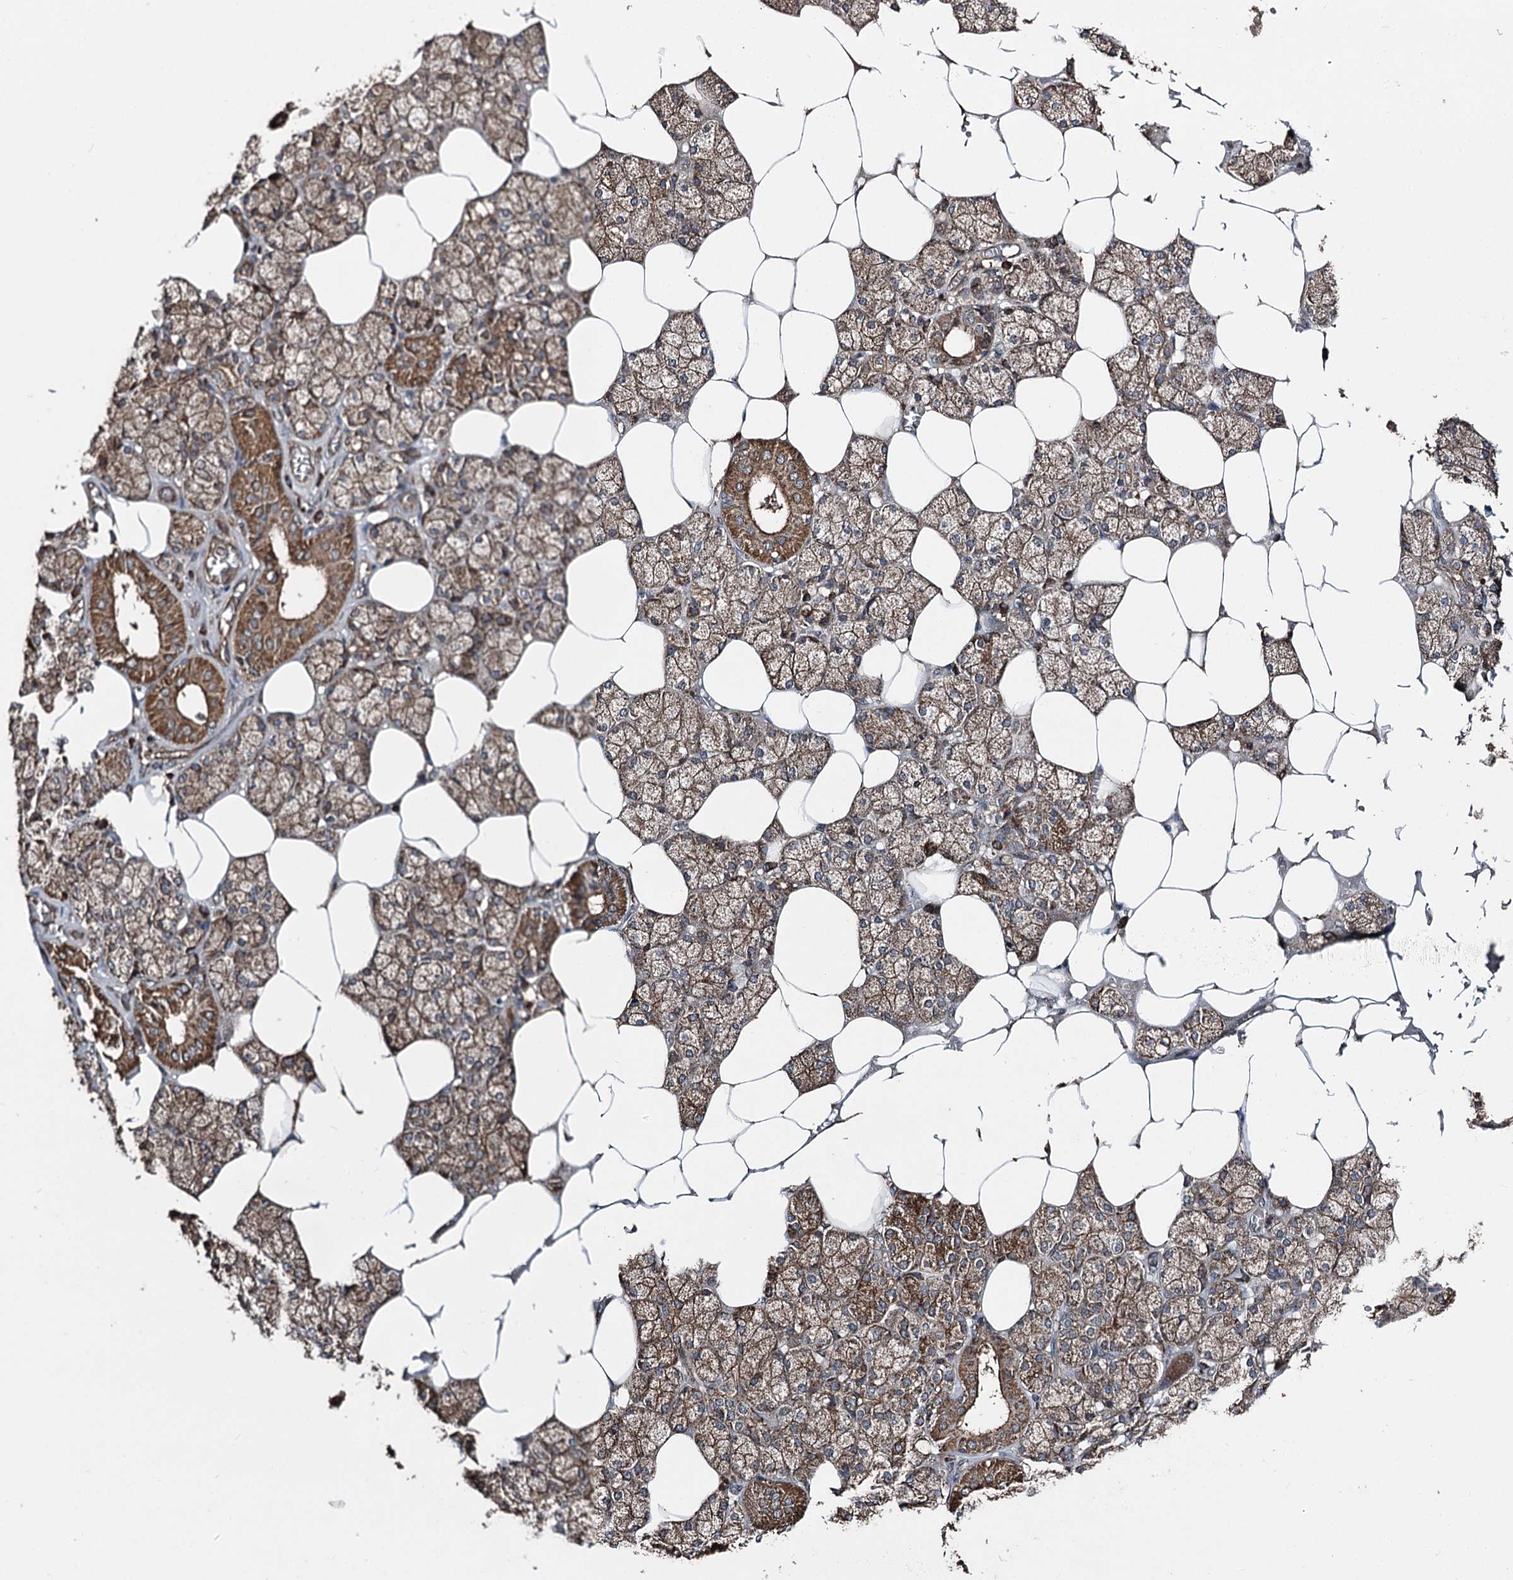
{"staining": {"intensity": "strong", "quantity": ">75%", "location": "cytoplasmic/membranous"}, "tissue": "salivary gland", "cell_type": "Glandular cells", "image_type": "normal", "snomed": [{"axis": "morphology", "description": "Normal tissue, NOS"}, {"axis": "topography", "description": "Salivary gland"}], "caption": "A brown stain highlights strong cytoplasmic/membranous staining of a protein in glandular cells of benign salivary gland. The staining was performed using DAB (3,3'-diaminobenzidine), with brown indicating positive protein expression. Nuclei are stained blue with hematoxylin.", "gene": "ITFG2", "patient": {"sex": "male", "age": 62}}